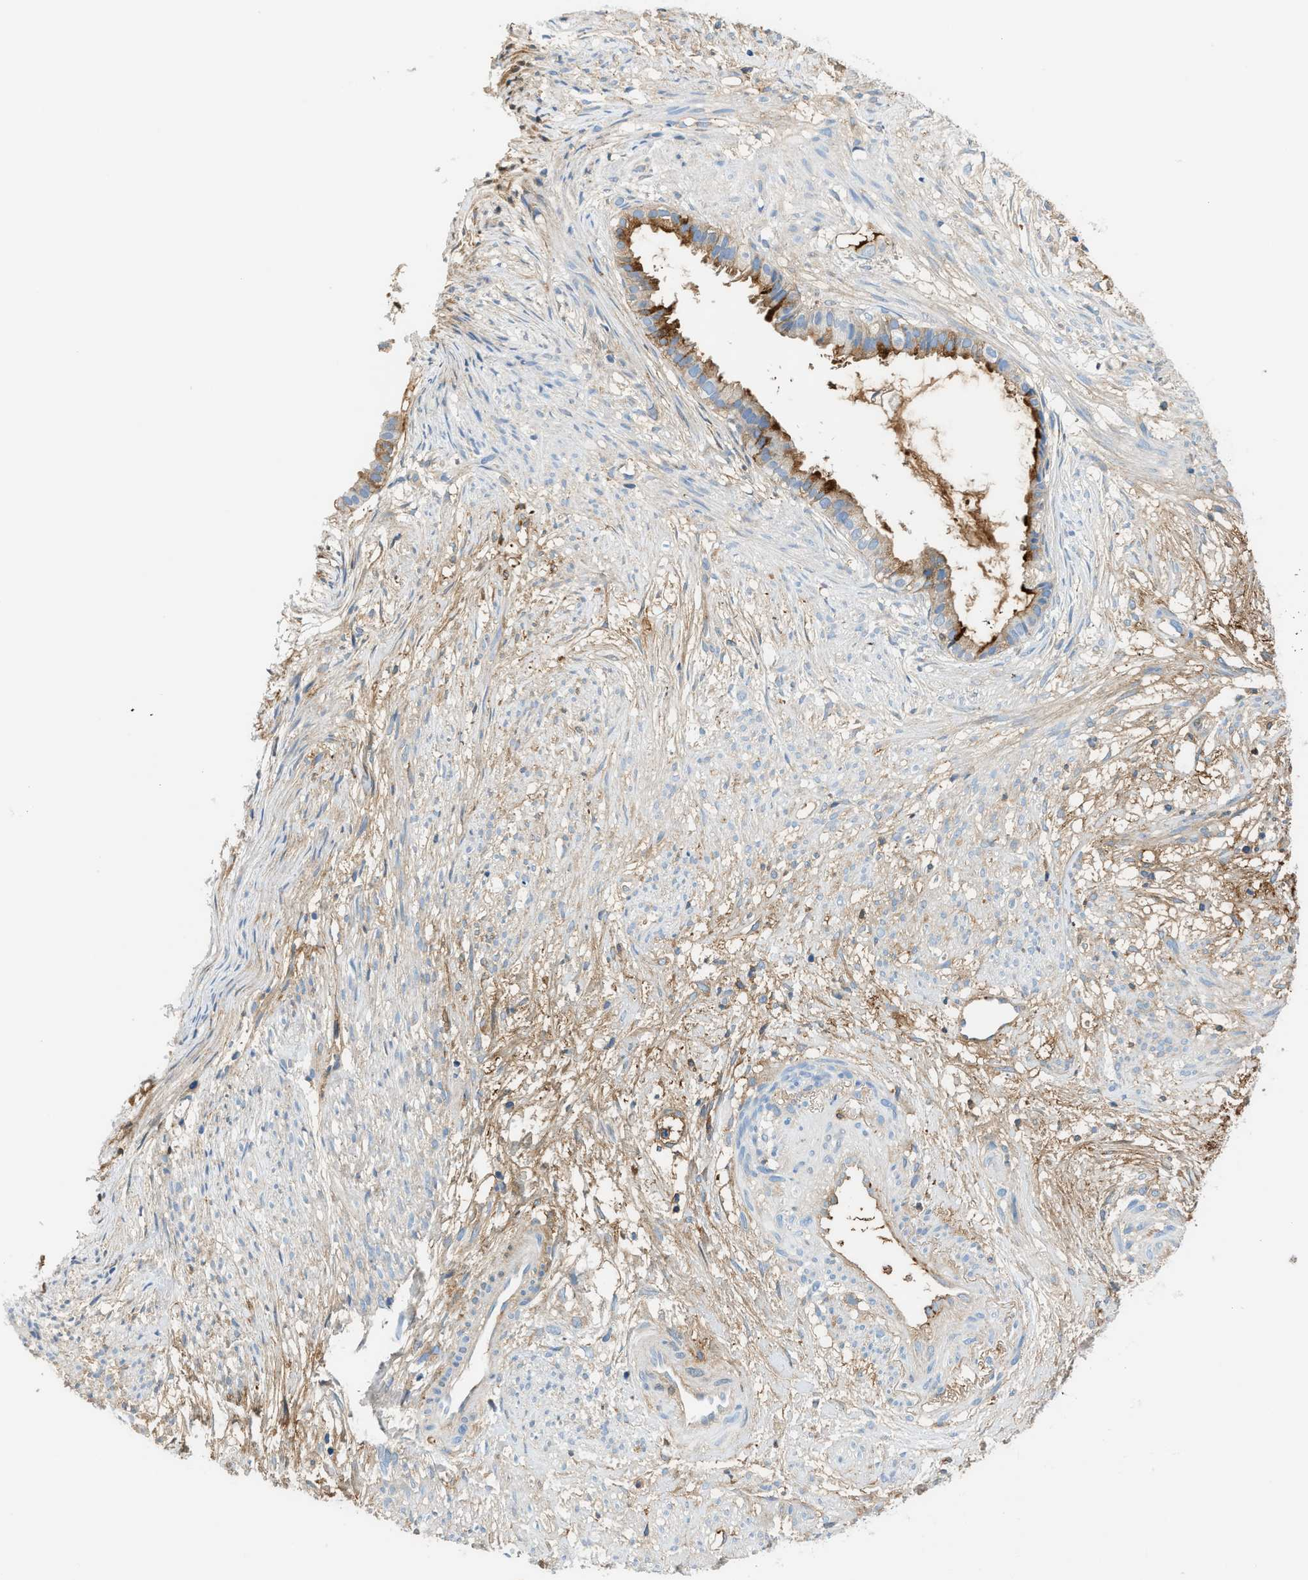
{"staining": {"intensity": "moderate", "quantity": "25%-75%", "location": "cytoplasmic/membranous"}, "tissue": "cervical cancer", "cell_type": "Tumor cells", "image_type": "cancer", "snomed": [{"axis": "morphology", "description": "Normal tissue, NOS"}, {"axis": "morphology", "description": "Adenocarcinoma, NOS"}, {"axis": "topography", "description": "Cervix"}, {"axis": "topography", "description": "Endometrium"}], "caption": "A brown stain labels moderate cytoplasmic/membranous expression of a protein in cervical cancer tumor cells. (Brightfield microscopy of DAB IHC at high magnification).", "gene": "CFI", "patient": {"sex": "female", "age": 86}}